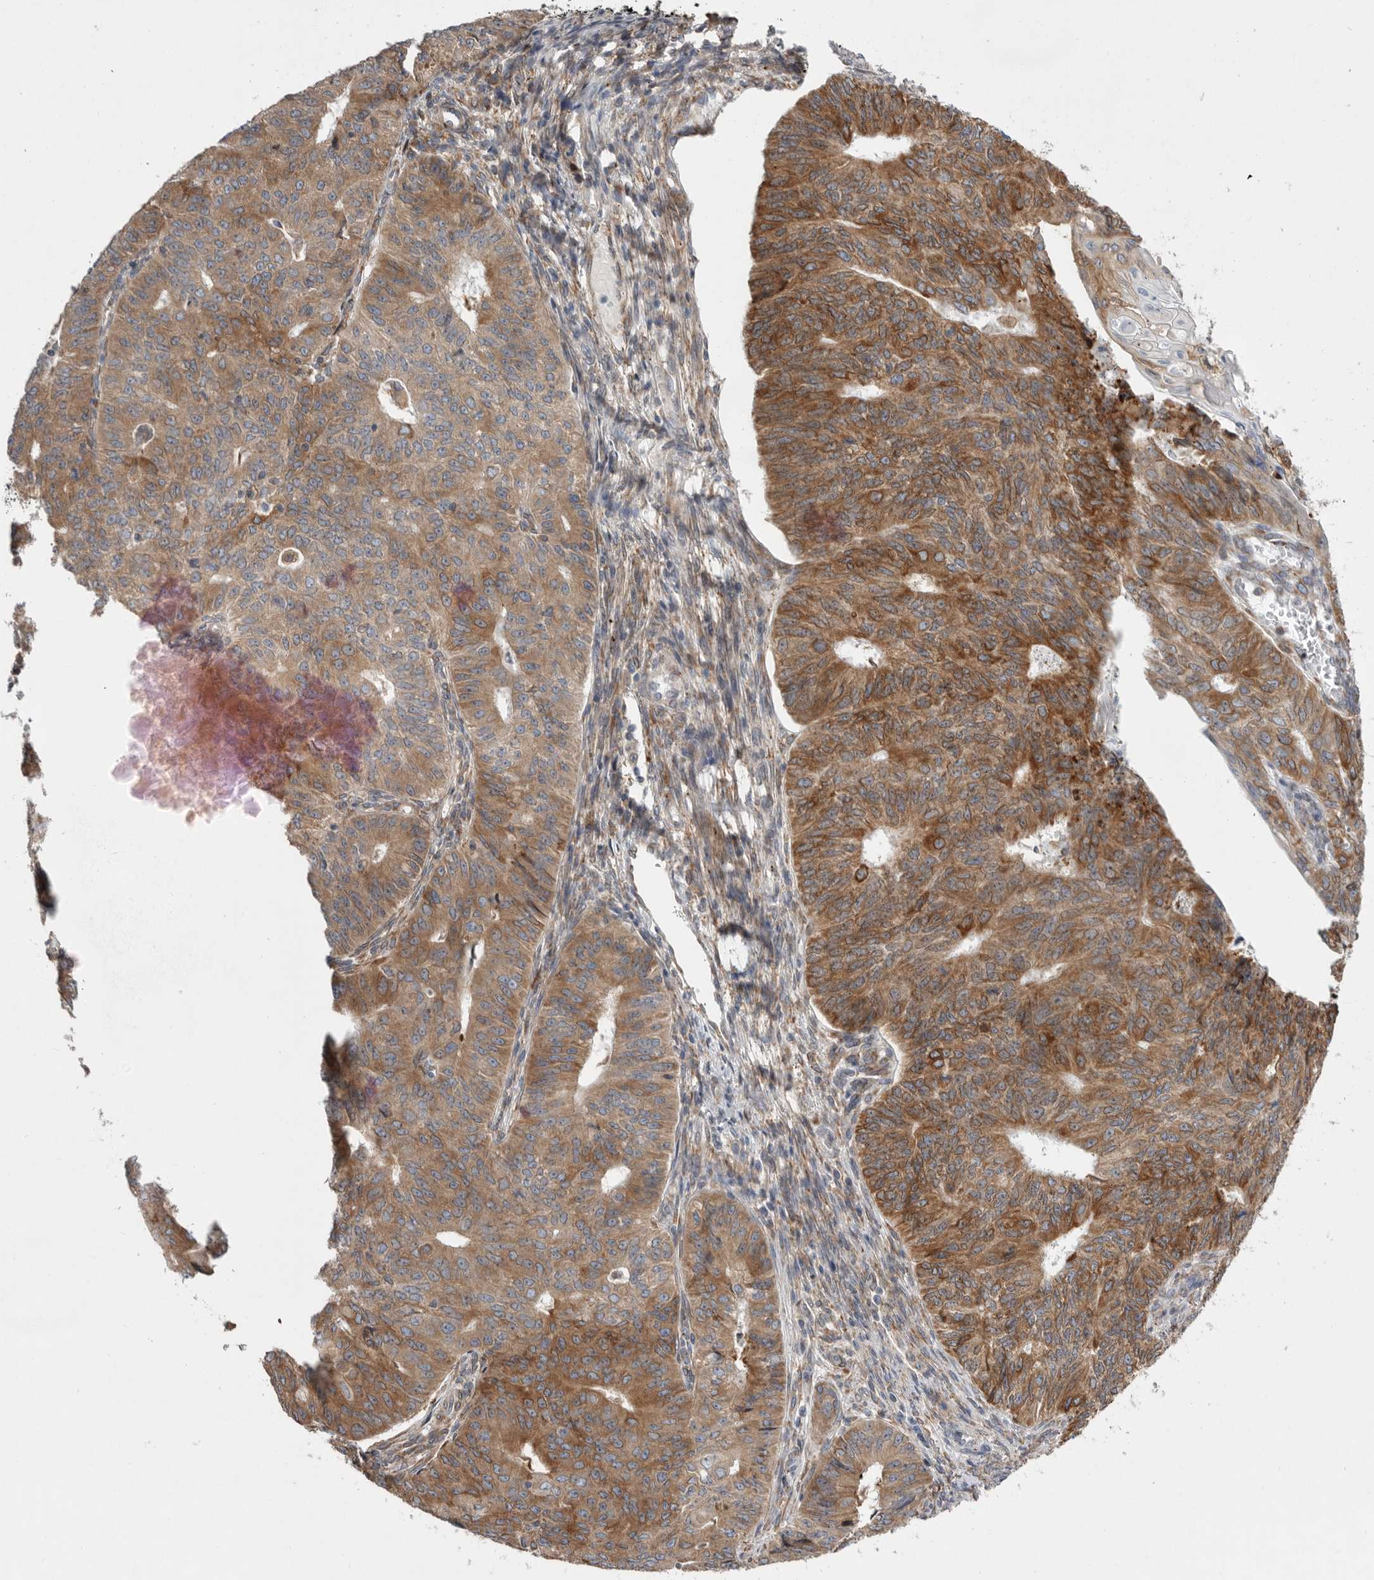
{"staining": {"intensity": "moderate", "quantity": ">75%", "location": "cytoplasmic/membranous"}, "tissue": "endometrial cancer", "cell_type": "Tumor cells", "image_type": "cancer", "snomed": [{"axis": "morphology", "description": "Adenocarcinoma, NOS"}, {"axis": "topography", "description": "Endometrium"}], "caption": "Immunohistochemical staining of endometrial adenocarcinoma exhibits moderate cytoplasmic/membranous protein positivity in about >75% of tumor cells. The staining is performed using DAB (3,3'-diaminobenzidine) brown chromogen to label protein expression. The nuclei are counter-stained blue using hematoxylin.", "gene": "GANAB", "patient": {"sex": "female", "age": 32}}